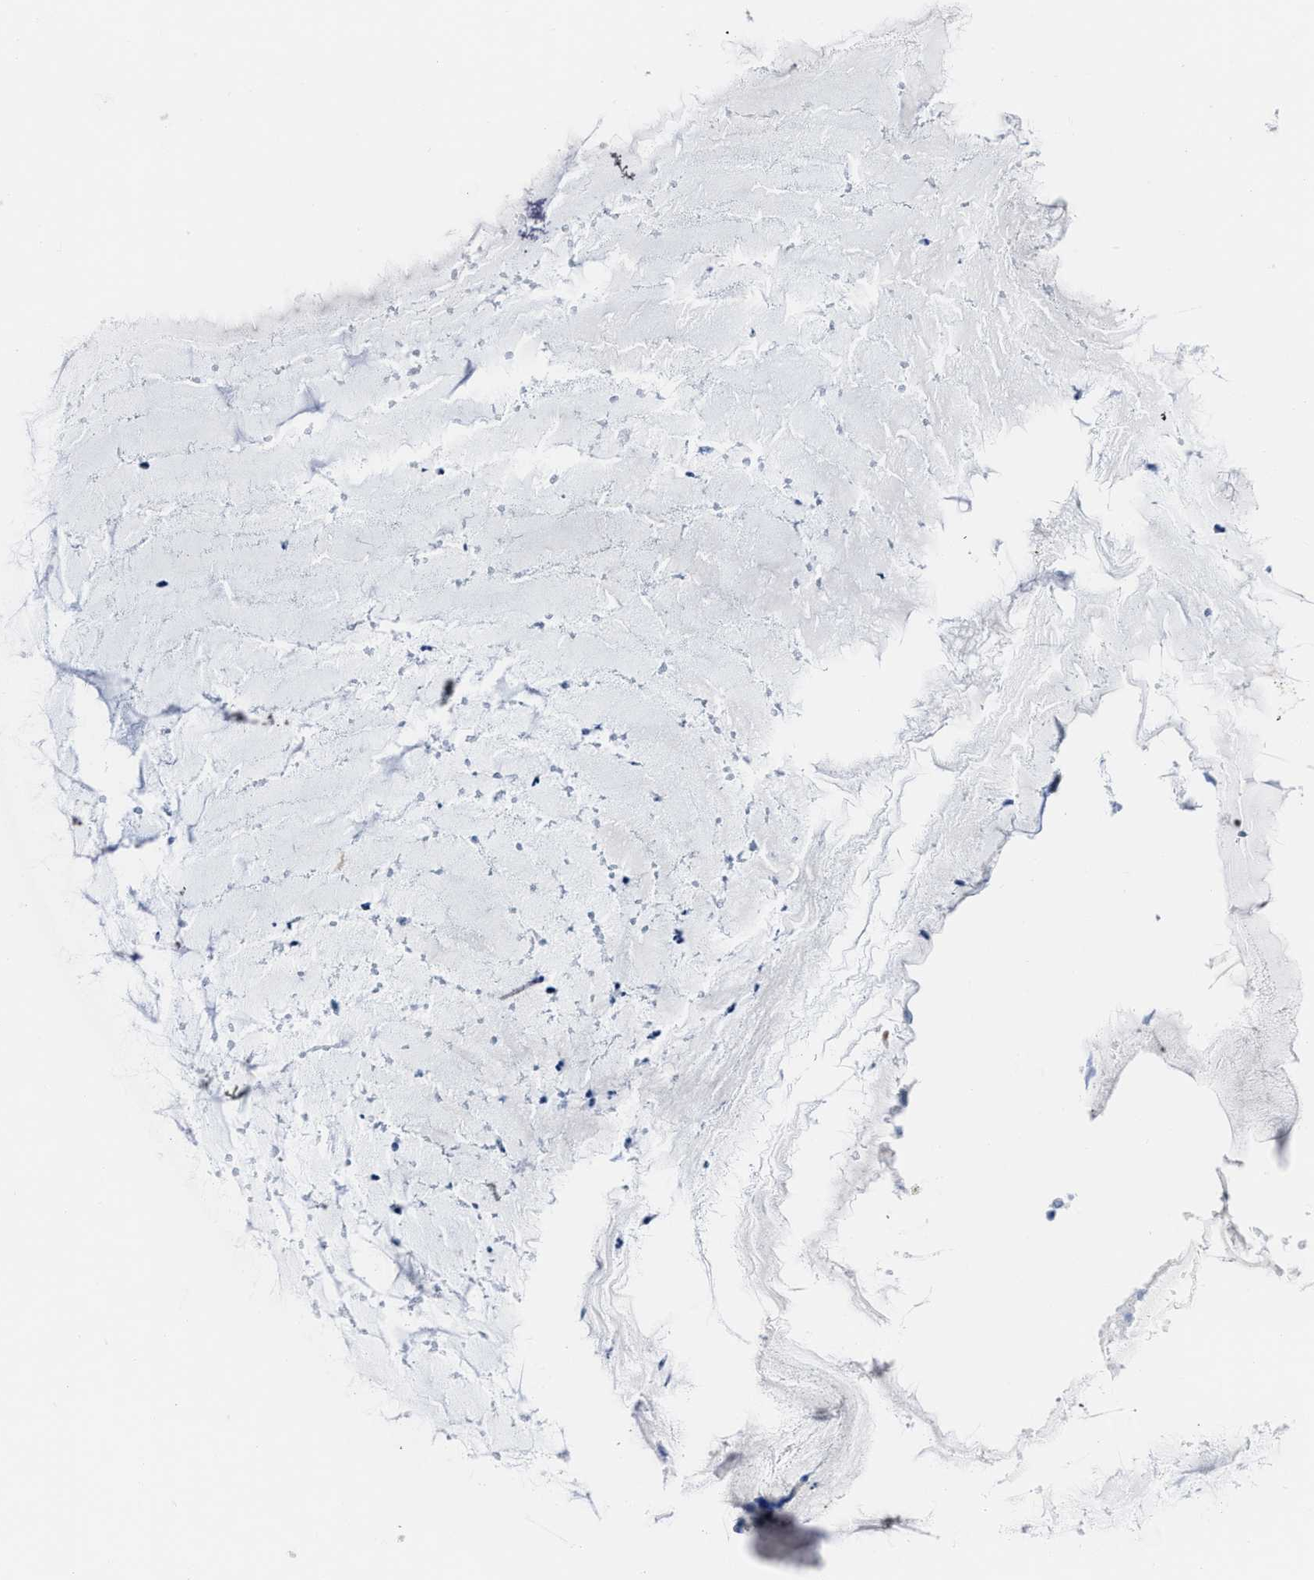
{"staining": {"intensity": "moderate", "quantity": "25%-75%", "location": "cytoplasmic/membranous"}, "tissue": "nasopharynx", "cell_type": "Respiratory epithelial cells", "image_type": "normal", "snomed": [{"axis": "morphology", "description": "Normal tissue, NOS"}, {"axis": "topography", "description": "Nasopharynx"}], "caption": "IHC staining of normal nasopharynx, which reveals medium levels of moderate cytoplasmic/membranous expression in about 25%-75% of respiratory epithelial cells indicating moderate cytoplasmic/membranous protein staining. The staining was performed using DAB (brown) for protein detection and nuclei were counterstained in hematoxylin (blue).", "gene": "KCNMB3", "patient": {"sex": "male", "age": 21}}